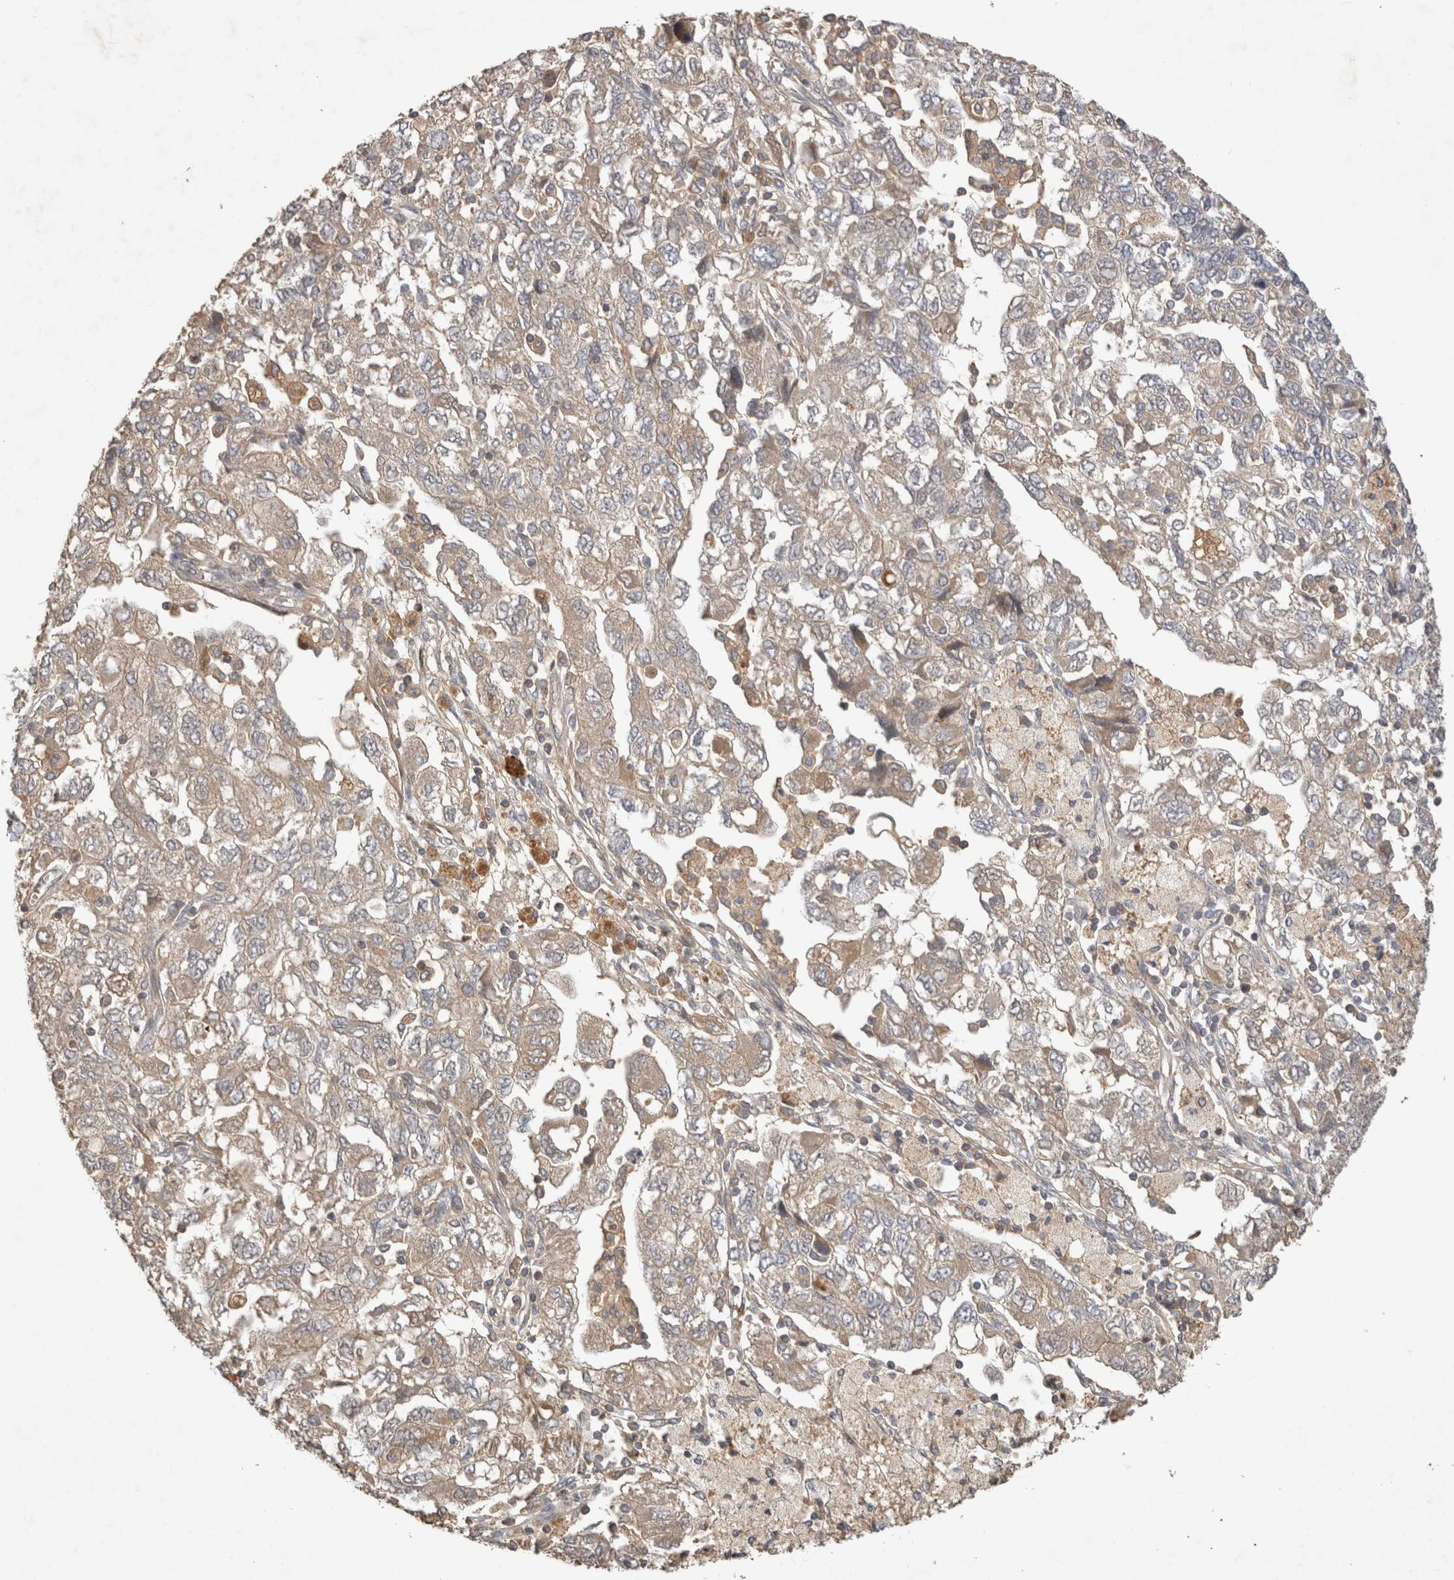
{"staining": {"intensity": "weak", "quantity": "<25%", "location": "cytoplasmic/membranous"}, "tissue": "ovarian cancer", "cell_type": "Tumor cells", "image_type": "cancer", "snomed": [{"axis": "morphology", "description": "Carcinoma, NOS"}, {"axis": "morphology", "description": "Cystadenocarcinoma, serous, NOS"}, {"axis": "topography", "description": "Ovary"}], "caption": "Human ovarian carcinoma stained for a protein using IHC exhibits no staining in tumor cells.", "gene": "PPP1R42", "patient": {"sex": "female", "age": 69}}